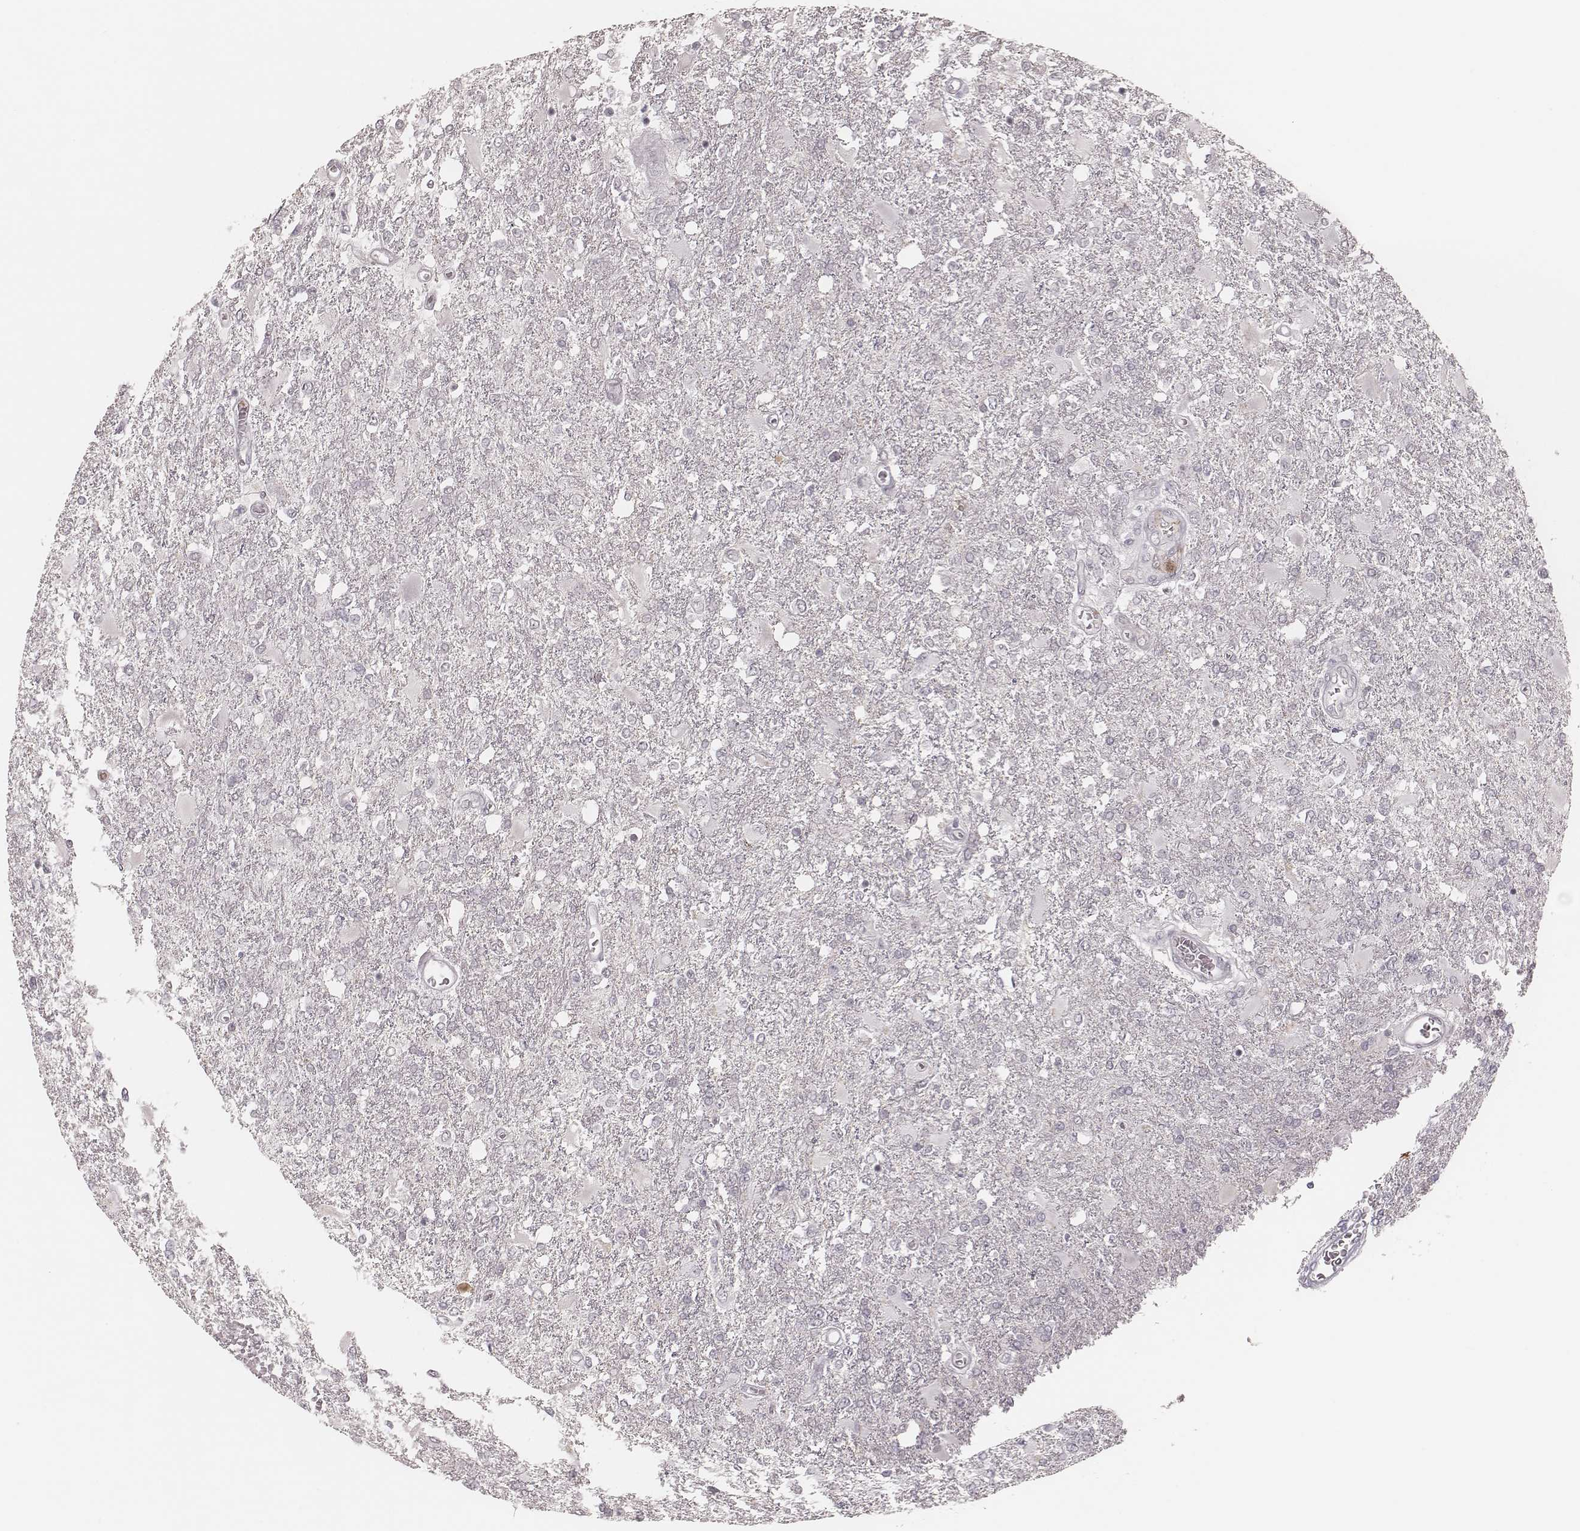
{"staining": {"intensity": "negative", "quantity": "none", "location": "none"}, "tissue": "glioma", "cell_type": "Tumor cells", "image_type": "cancer", "snomed": [{"axis": "morphology", "description": "Glioma, malignant, High grade"}, {"axis": "topography", "description": "Cerebral cortex"}], "caption": "Tumor cells show no significant protein expression in glioma.", "gene": "KITLG", "patient": {"sex": "male", "age": 79}}